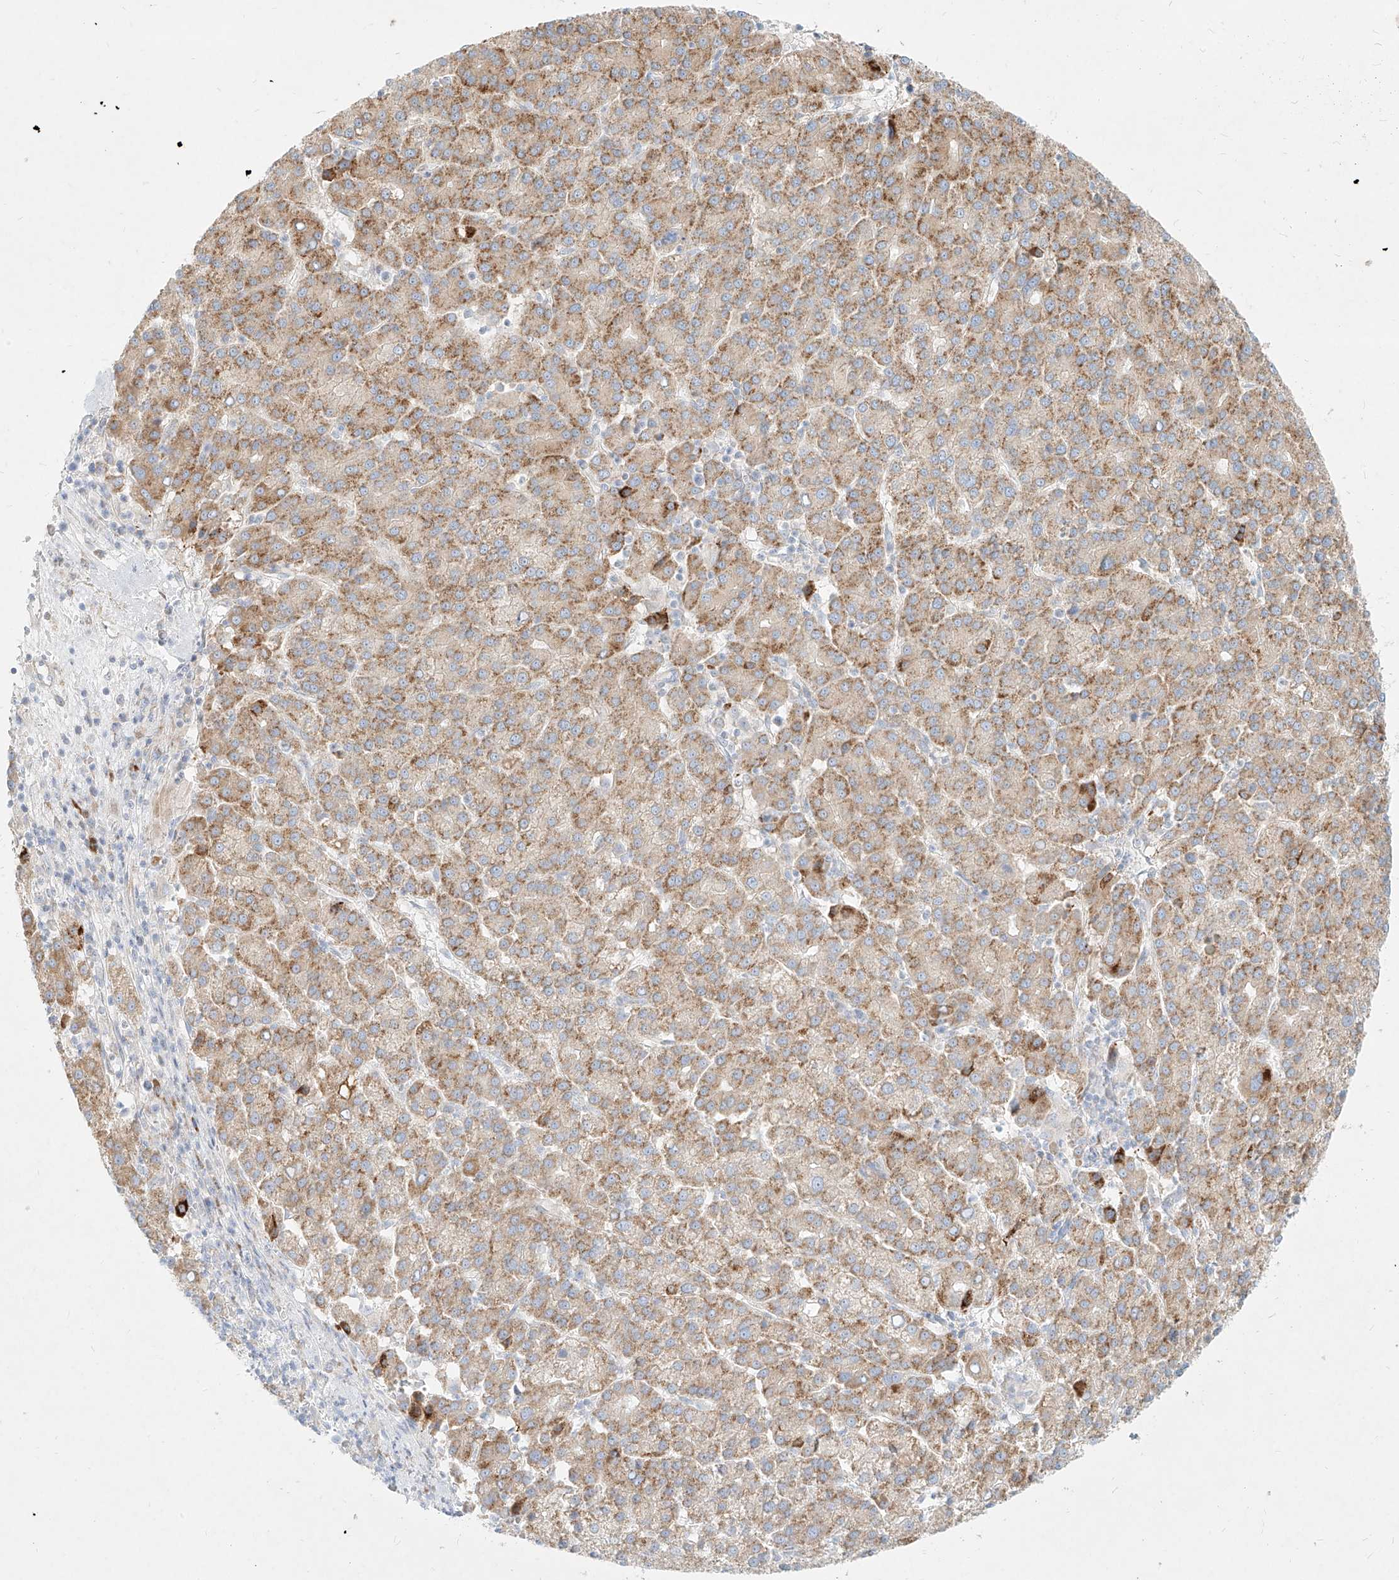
{"staining": {"intensity": "moderate", "quantity": ">75%", "location": "cytoplasmic/membranous"}, "tissue": "liver cancer", "cell_type": "Tumor cells", "image_type": "cancer", "snomed": [{"axis": "morphology", "description": "Carcinoma, Hepatocellular, NOS"}, {"axis": "topography", "description": "Liver"}], "caption": "Protein expression analysis of human liver cancer reveals moderate cytoplasmic/membranous staining in approximately >75% of tumor cells.", "gene": "MTX2", "patient": {"sex": "female", "age": 58}}